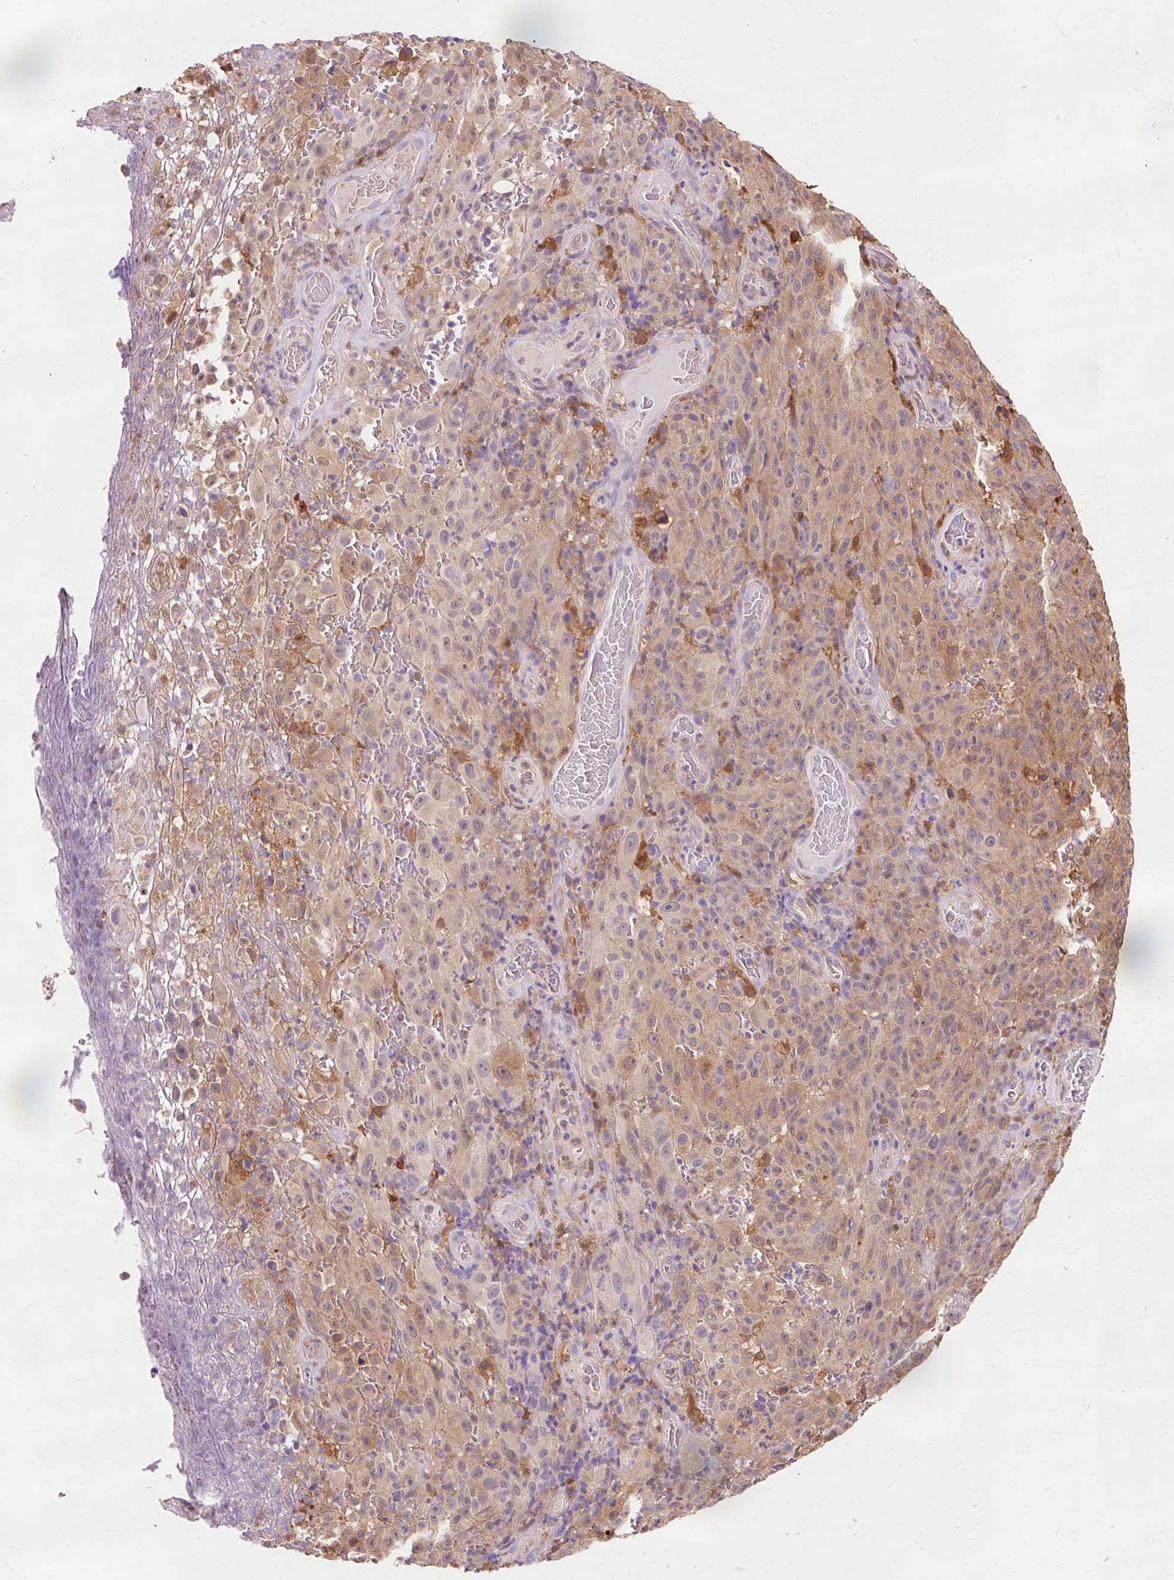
{"staining": {"intensity": "moderate", "quantity": ">75%", "location": "cytoplasmic/membranous"}, "tissue": "melanoma", "cell_type": "Tumor cells", "image_type": "cancer", "snomed": [{"axis": "morphology", "description": "Malignant melanoma, NOS"}, {"axis": "topography", "description": "Skin"}], "caption": "Immunohistochemistry of malignant melanoma demonstrates medium levels of moderate cytoplasmic/membranous positivity in about >75% of tumor cells. The staining was performed using DAB to visualize the protein expression in brown, while the nuclei were stained in blue with hematoxylin (Magnification: 20x).", "gene": "GPX1", "patient": {"sex": "female", "age": 82}}